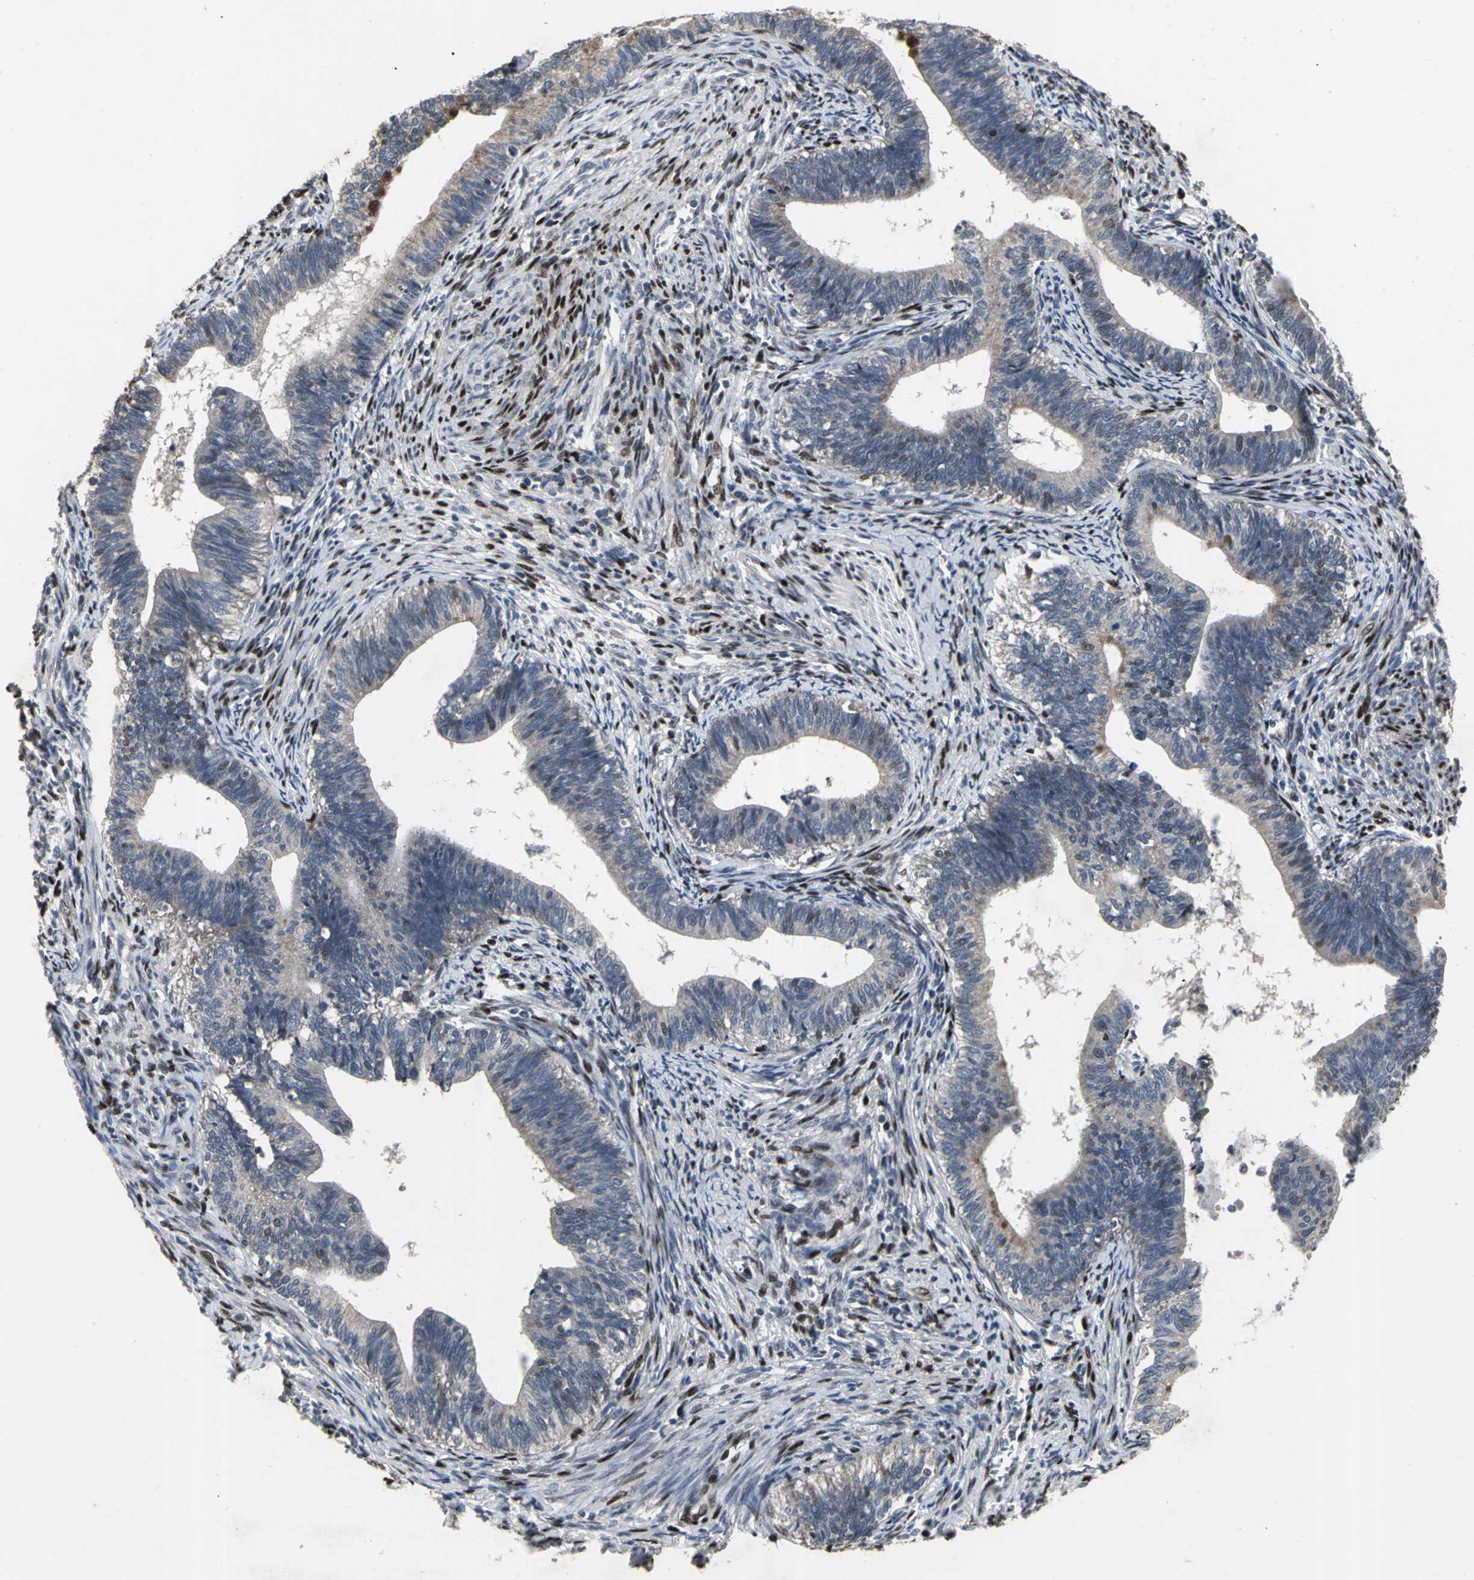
{"staining": {"intensity": "weak", "quantity": "<25%", "location": "cytoplasmic/membranous"}, "tissue": "cervical cancer", "cell_type": "Tumor cells", "image_type": "cancer", "snomed": [{"axis": "morphology", "description": "Adenocarcinoma, NOS"}, {"axis": "topography", "description": "Cervix"}], "caption": "Immunohistochemical staining of cervical cancer (adenocarcinoma) exhibits no significant staining in tumor cells.", "gene": "SRF", "patient": {"sex": "female", "age": 44}}